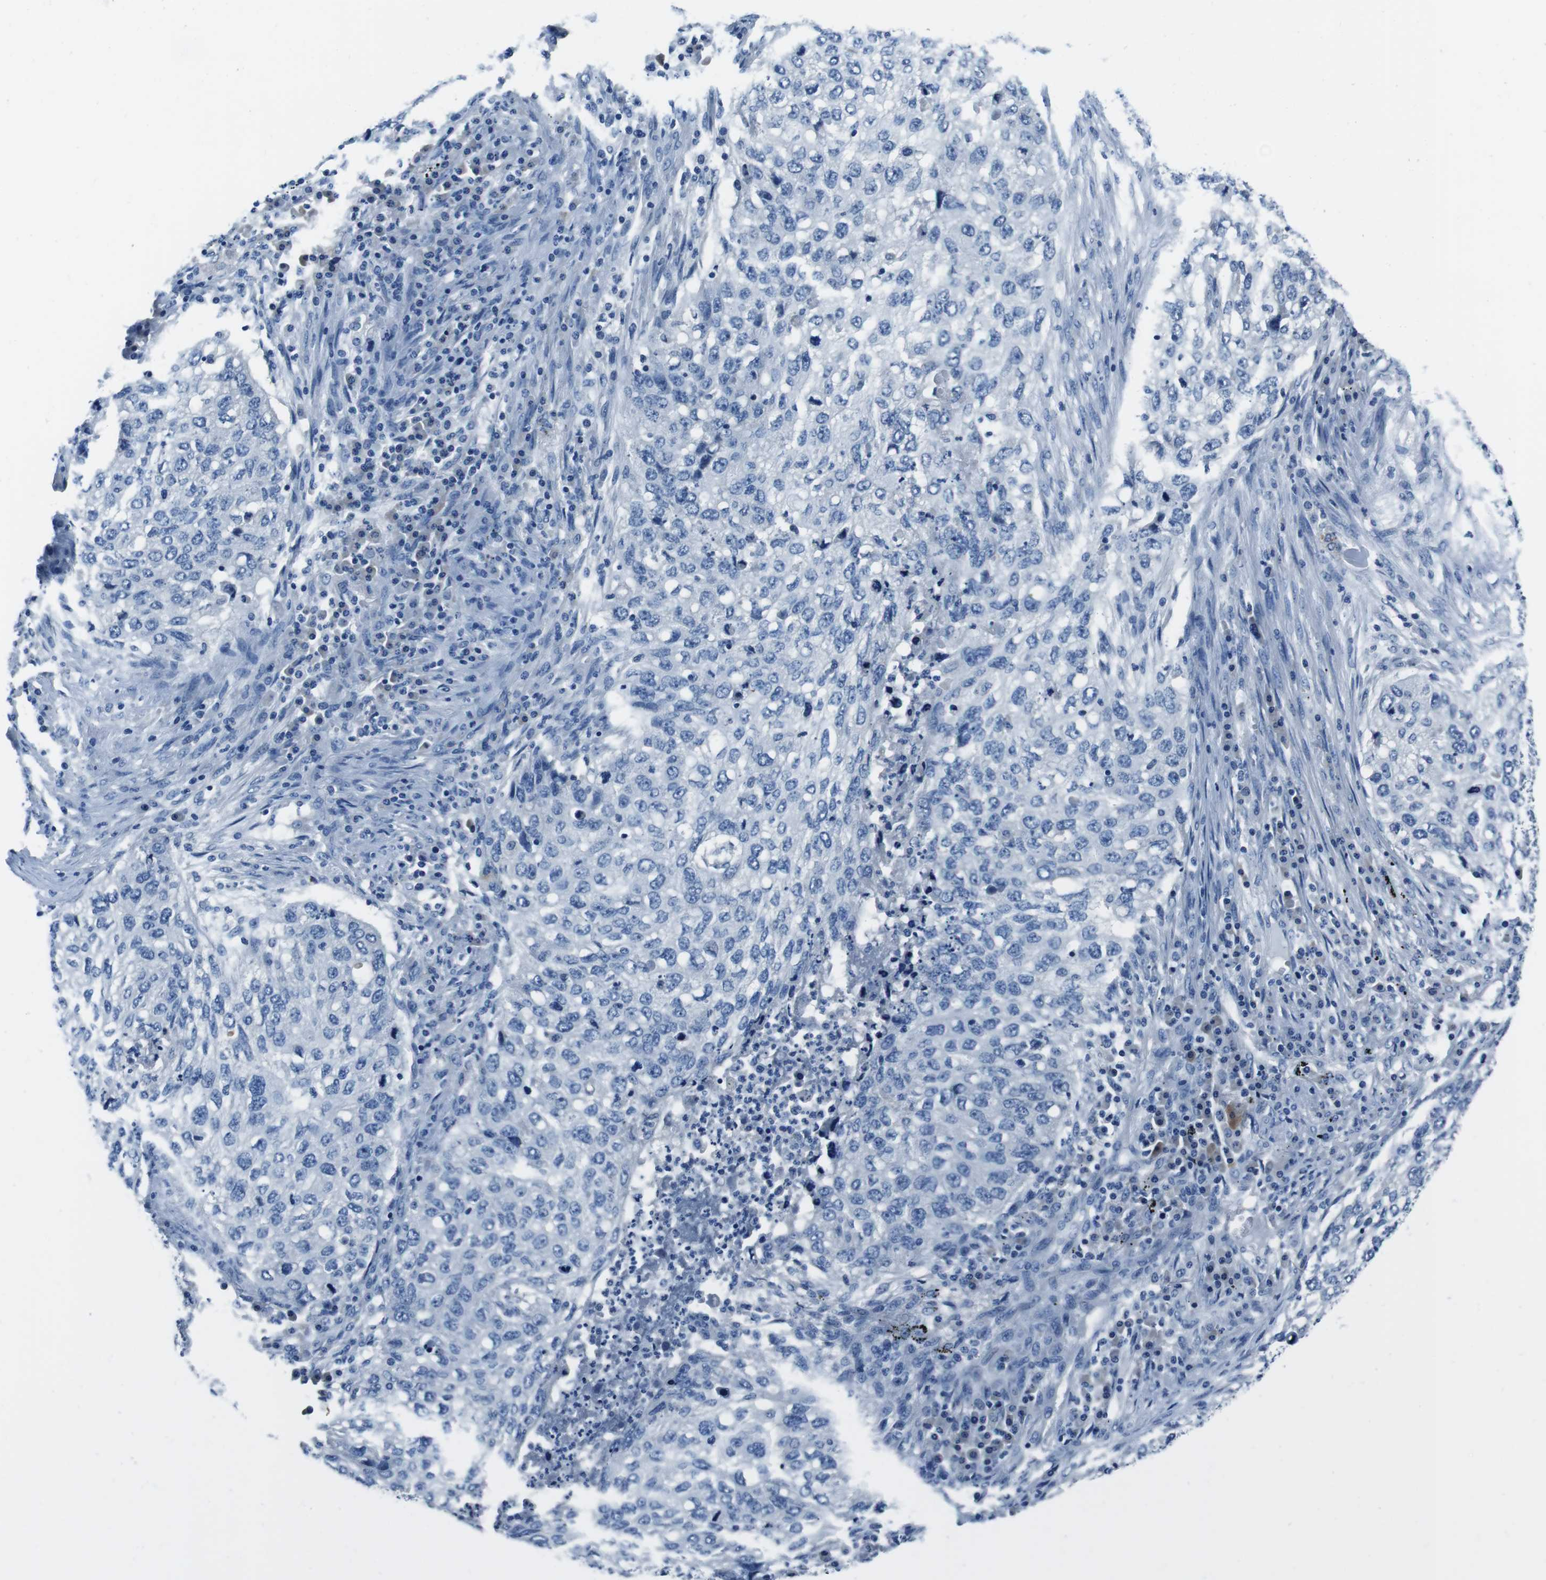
{"staining": {"intensity": "negative", "quantity": "none", "location": "none"}, "tissue": "lung cancer", "cell_type": "Tumor cells", "image_type": "cancer", "snomed": [{"axis": "morphology", "description": "Squamous cell carcinoma, NOS"}, {"axis": "topography", "description": "Lung"}], "caption": "Human lung cancer (squamous cell carcinoma) stained for a protein using immunohistochemistry shows no positivity in tumor cells.", "gene": "CASQ1", "patient": {"sex": "female", "age": 63}}